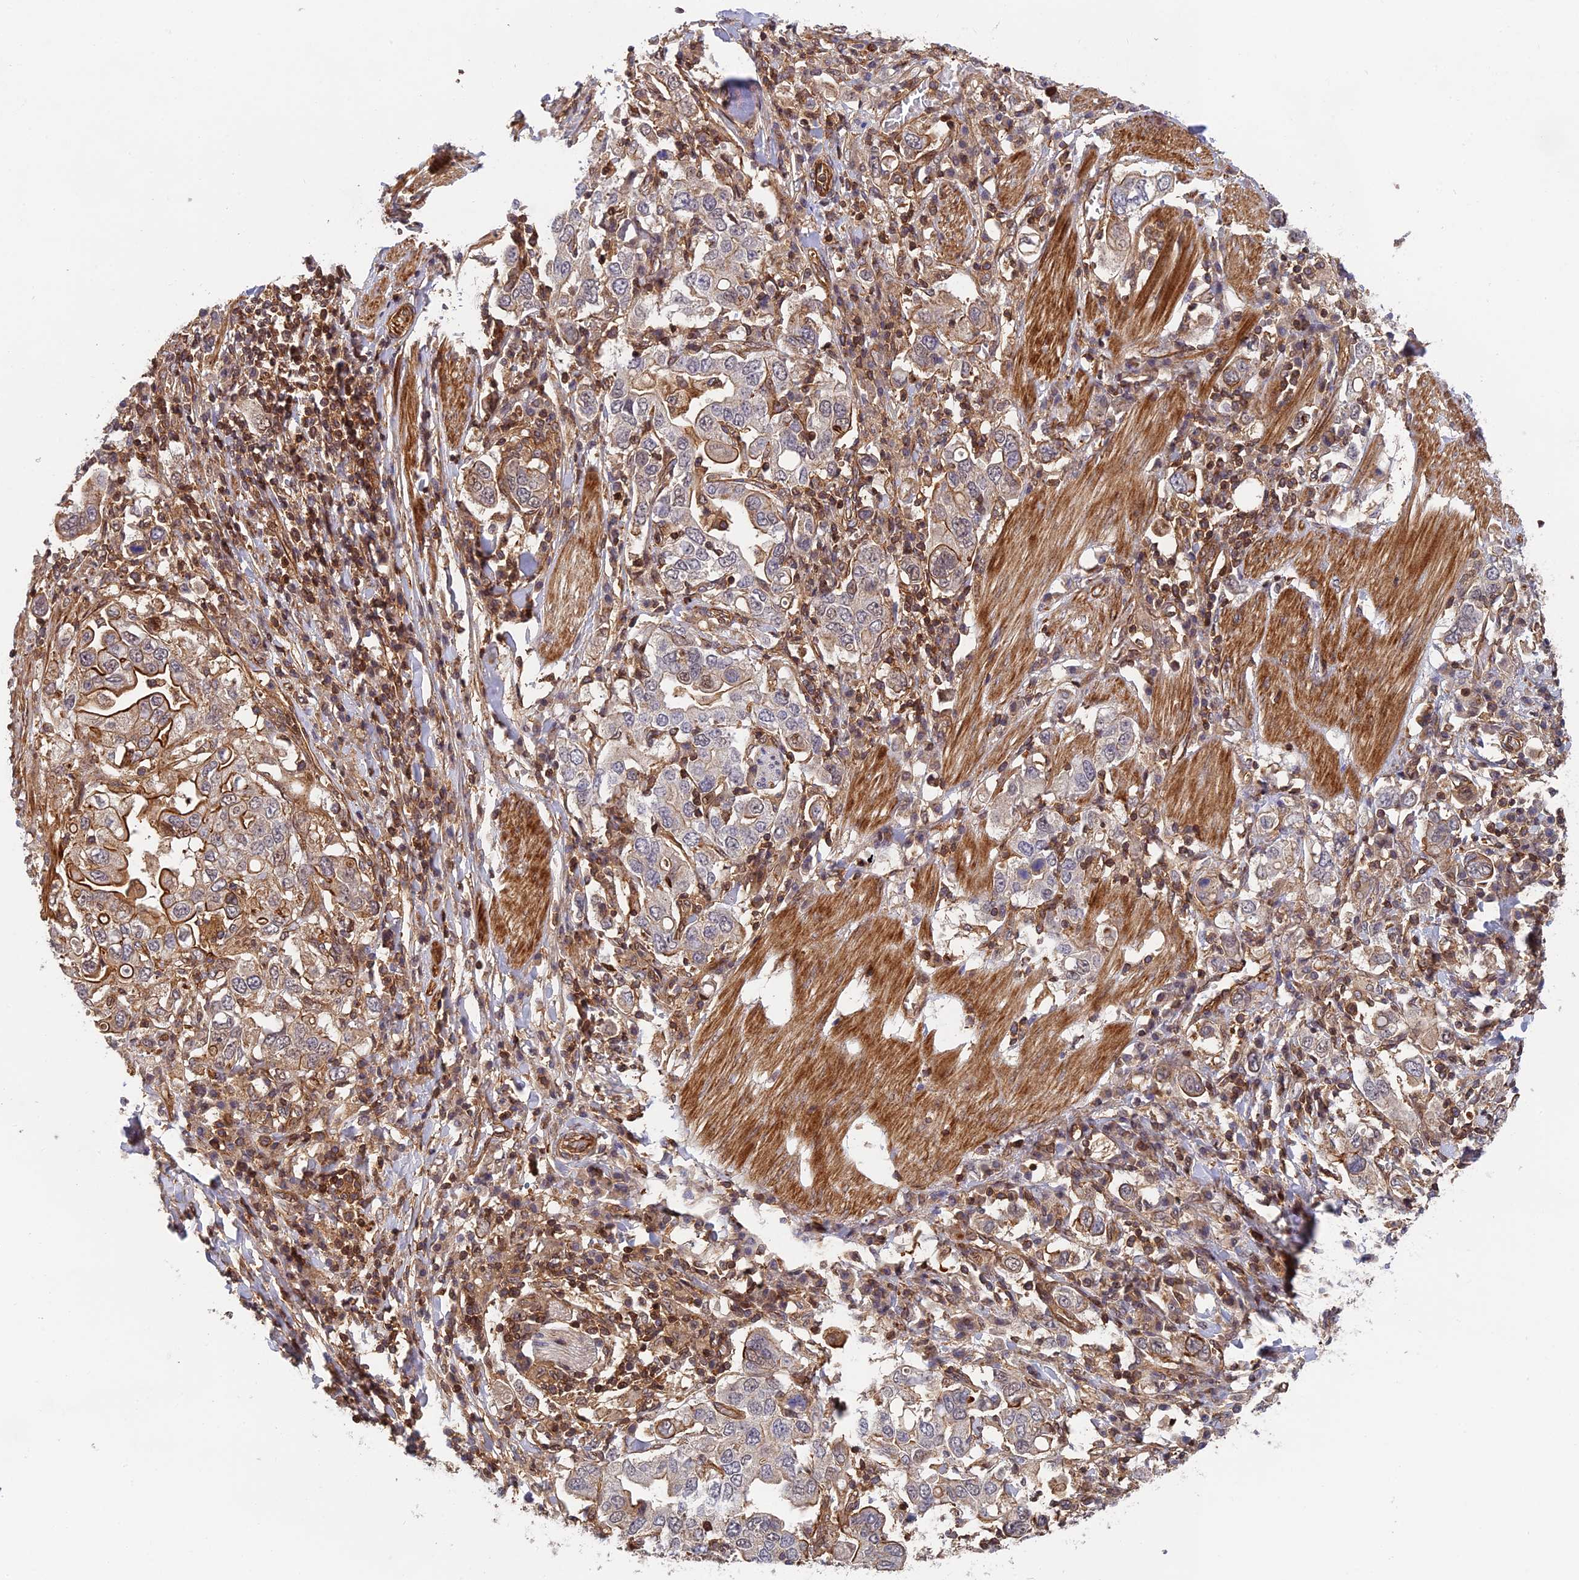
{"staining": {"intensity": "moderate", "quantity": "25%-75%", "location": "cytoplasmic/membranous"}, "tissue": "stomach cancer", "cell_type": "Tumor cells", "image_type": "cancer", "snomed": [{"axis": "morphology", "description": "Adenocarcinoma, NOS"}, {"axis": "topography", "description": "Stomach, upper"}], "caption": "A brown stain labels moderate cytoplasmic/membranous positivity of a protein in human stomach cancer tumor cells.", "gene": "OSBPL1A", "patient": {"sex": "male", "age": 62}}